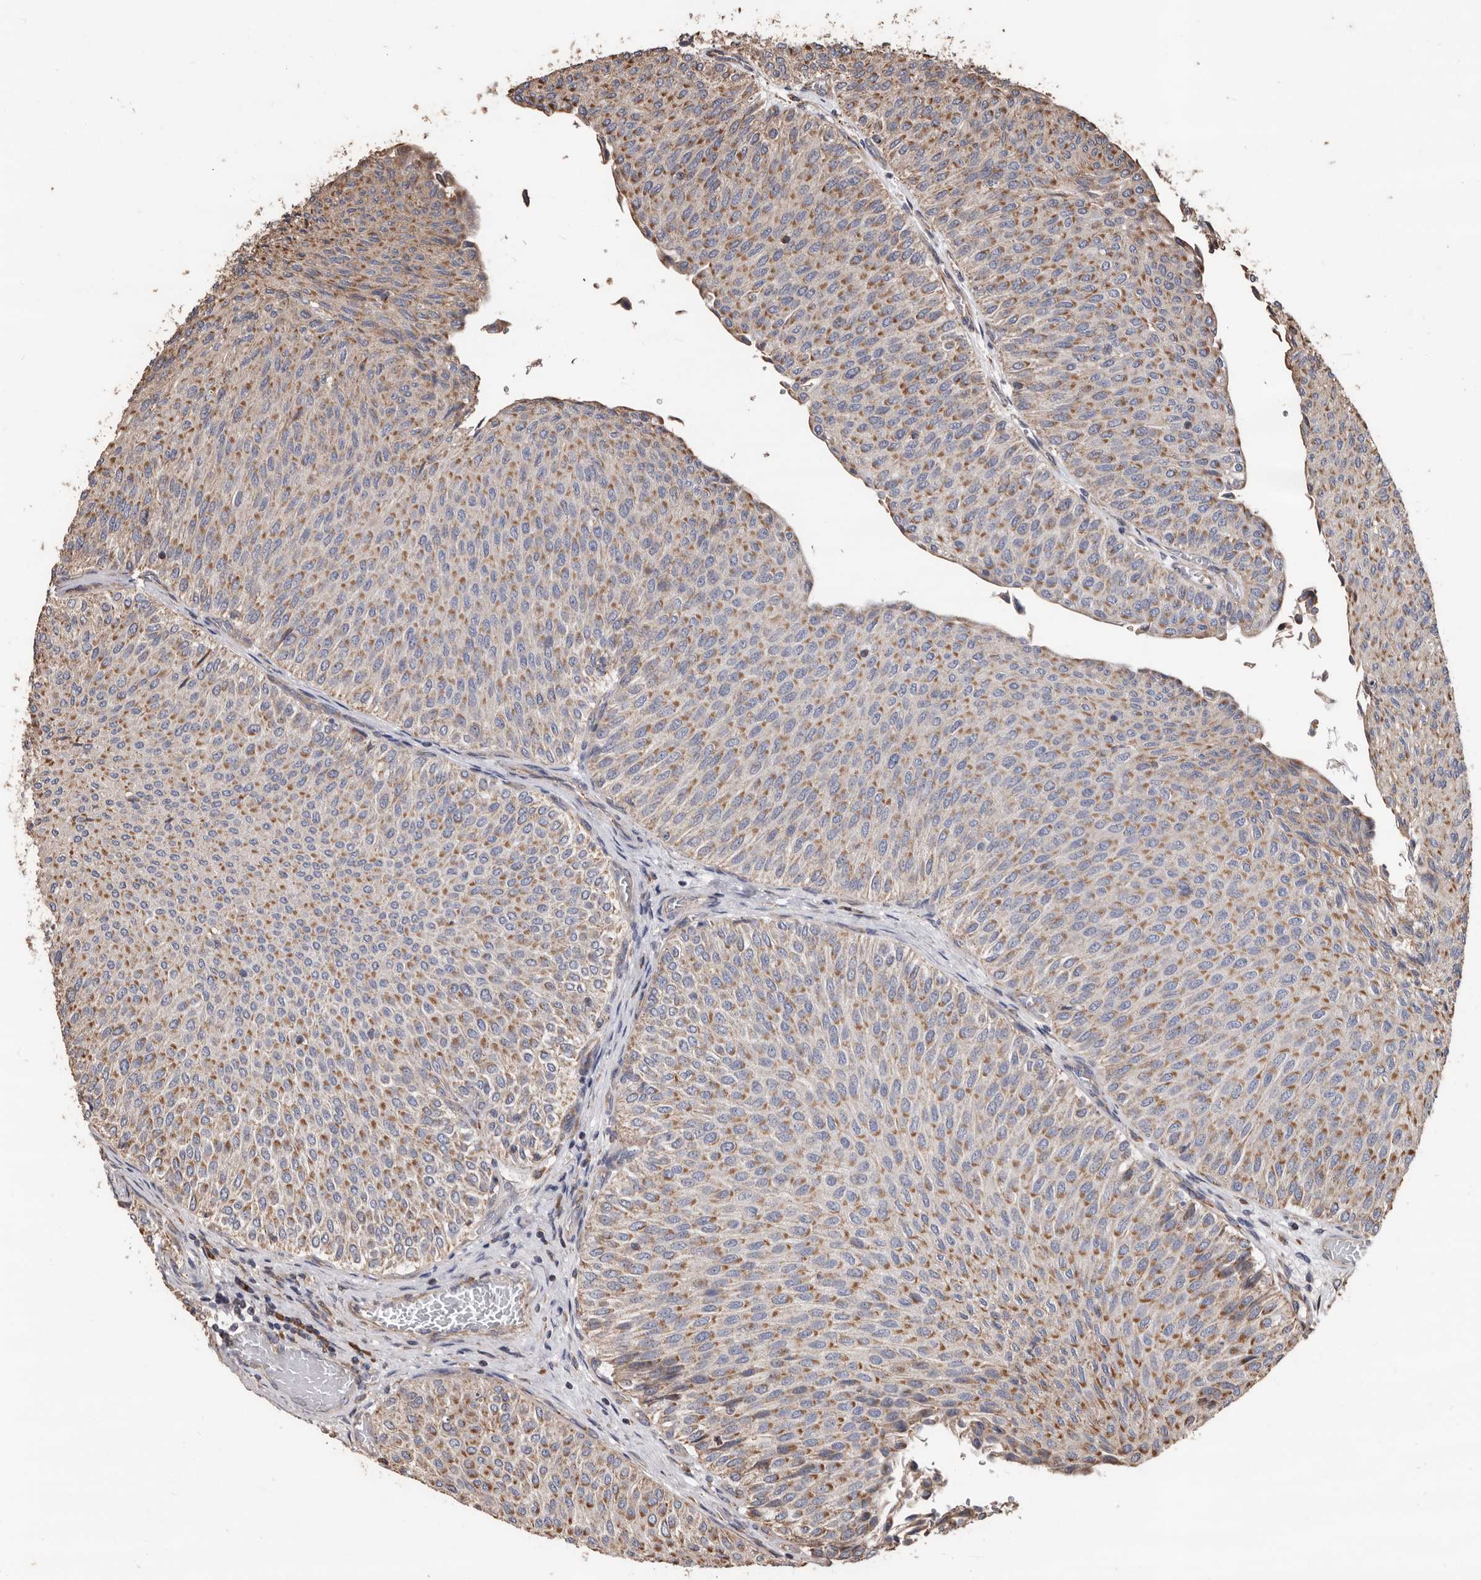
{"staining": {"intensity": "moderate", "quantity": ">75%", "location": "cytoplasmic/membranous"}, "tissue": "urothelial cancer", "cell_type": "Tumor cells", "image_type": "cancer", "snomed": [{"axis": "morphology", "description": "Urothelial carcinoma, Low grade"}, {"axis": "topography", "description": "Urinary bladder"}], "caption": "Immunohistochemistry (IHC) (DAB) staining of human low-grade urothelial carcinoma demonstrates moderate cytoplasmic/membranous protein staining in approximately >75% of tumor cells.", "gene": "OSGIN2", "patient": {"sex": "male", "age": 78}}